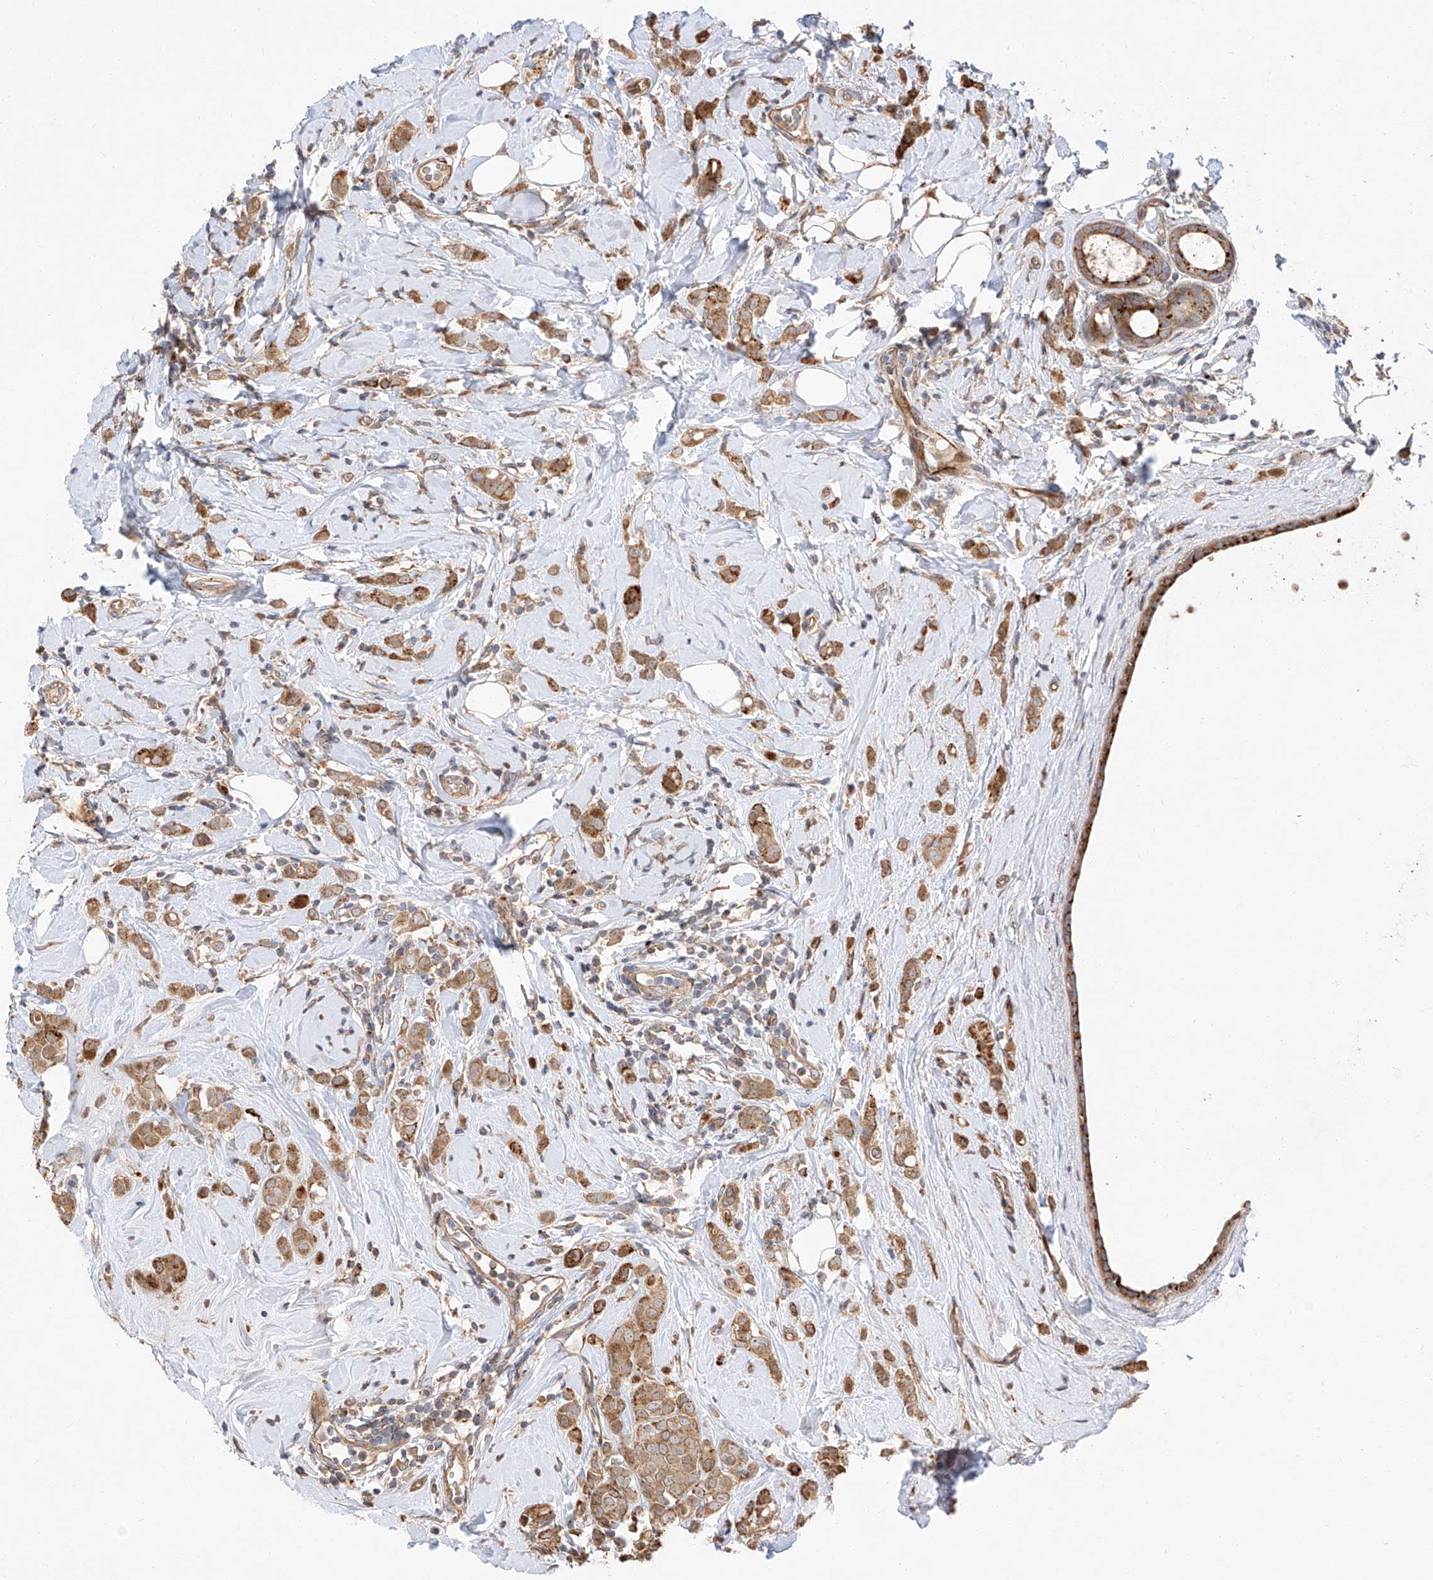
{"staining": {"intensity": "moderate", "quantity": ">75%", "location": "cytoplasmic/membranous"}, "tissue": "breast cancer", "cell_type": "Tumor cells", "image_type": "cancer", "snomed": [{"axis": "morphology", "description": "Lobular carcinoma"}, {"axis": "topography", "description": "Breast"}], "caption": "The image reveals a brown stain indicating the presence of a protein in the cytoplasmic/membranous of tumor cells in lobular carcinoma (breast).", "gene": "DIRAS3", "patient": {"sex": "female", "age": 47}}